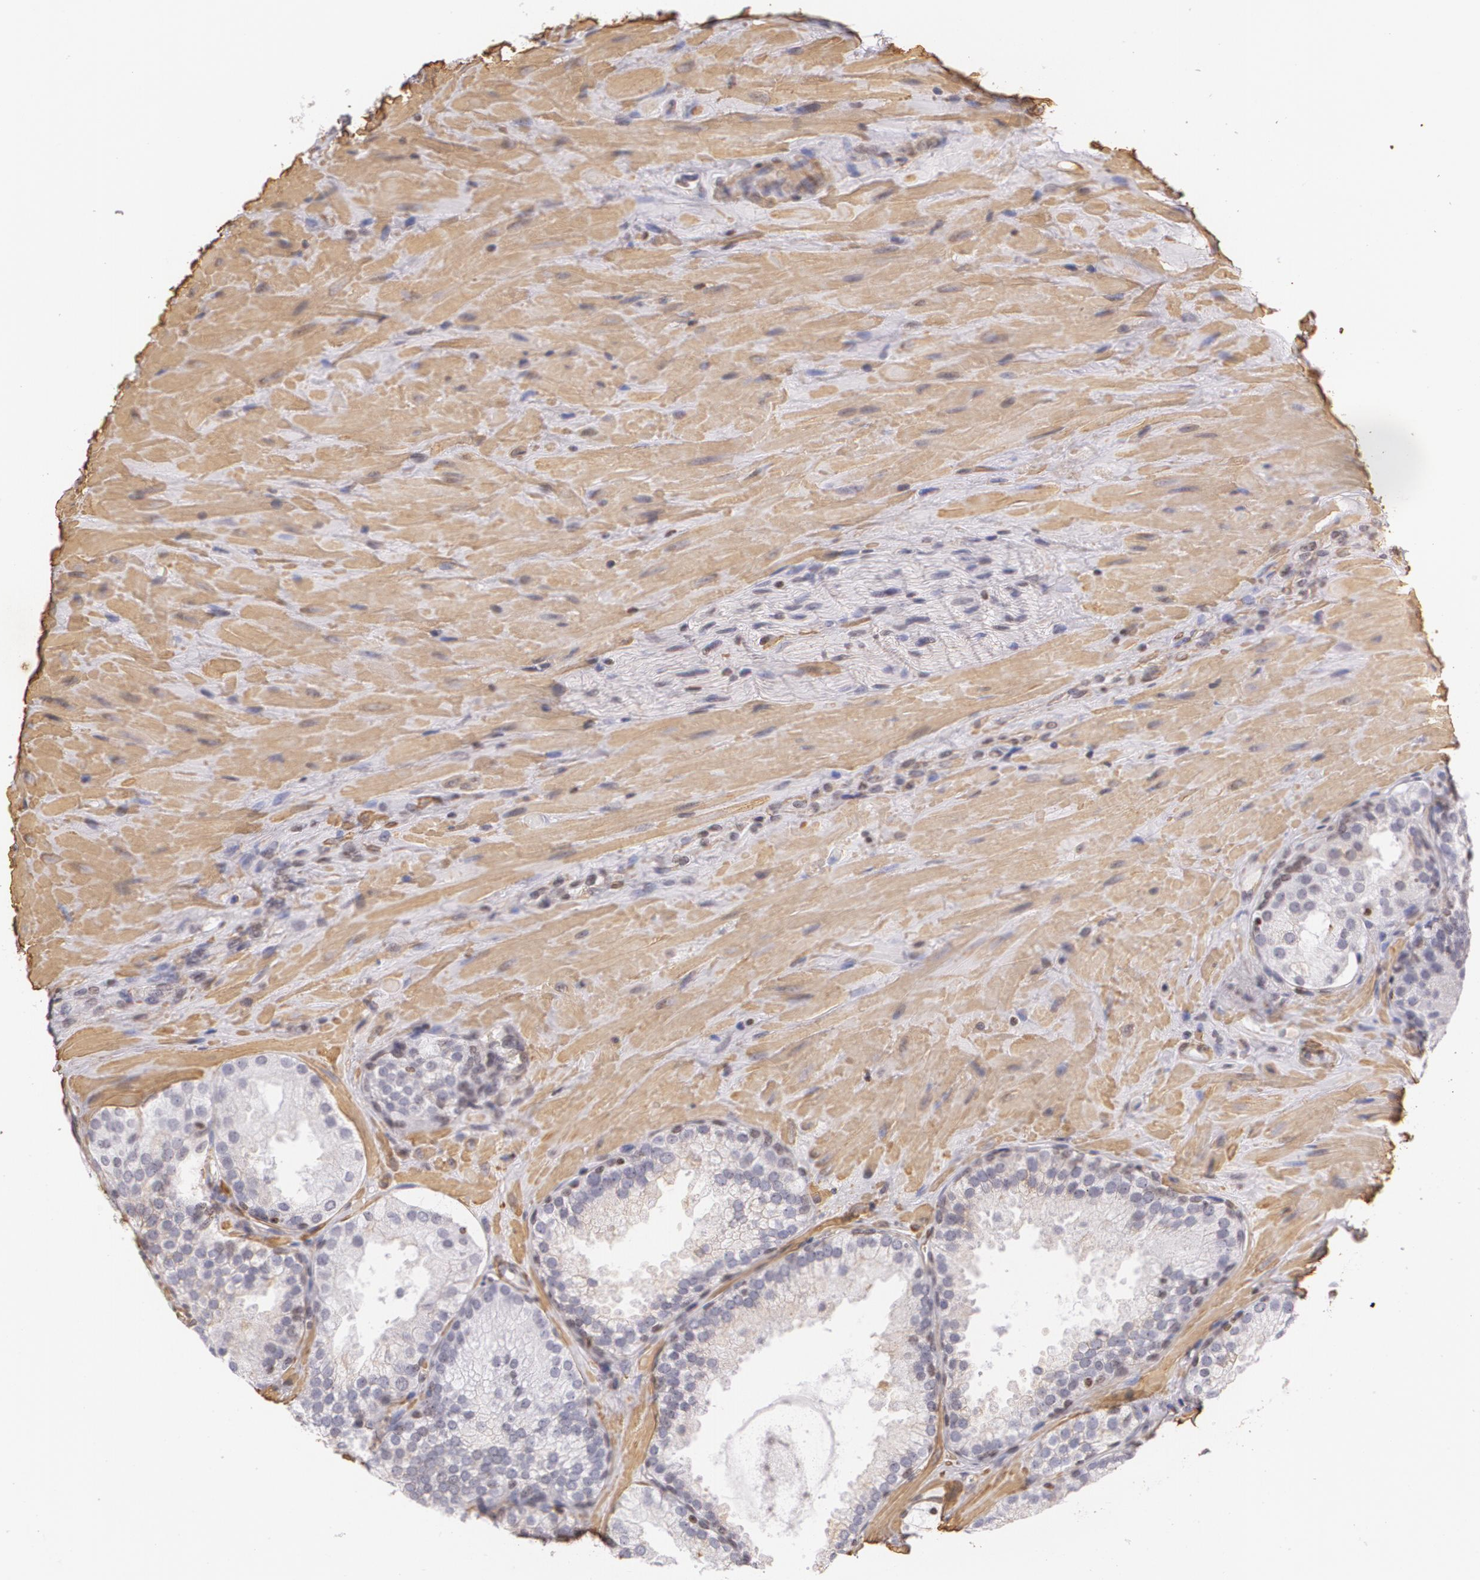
{"staining": {"intensity": "negative", "quantity": "none", "location": "none"}, "tissue": "prostate cancer", "cell_type": "Tumor cells", "image_type": "cancer", "snomed": [{"axis": "morphology", "description": "Adenocarcinoma, High grade"}, {"axis": "topography", "description": "Prostate"}], "caption": "Prostate cancer was stained to show a protein in brown. There is no significant staining in tumor cells. (Stains: DAB IHC with hematoxylin counter stain, Microscopy: brightfield microscopy at high magnification).", "gene": "VAMP1", "patient": {"sex": "male", "age": 70}}